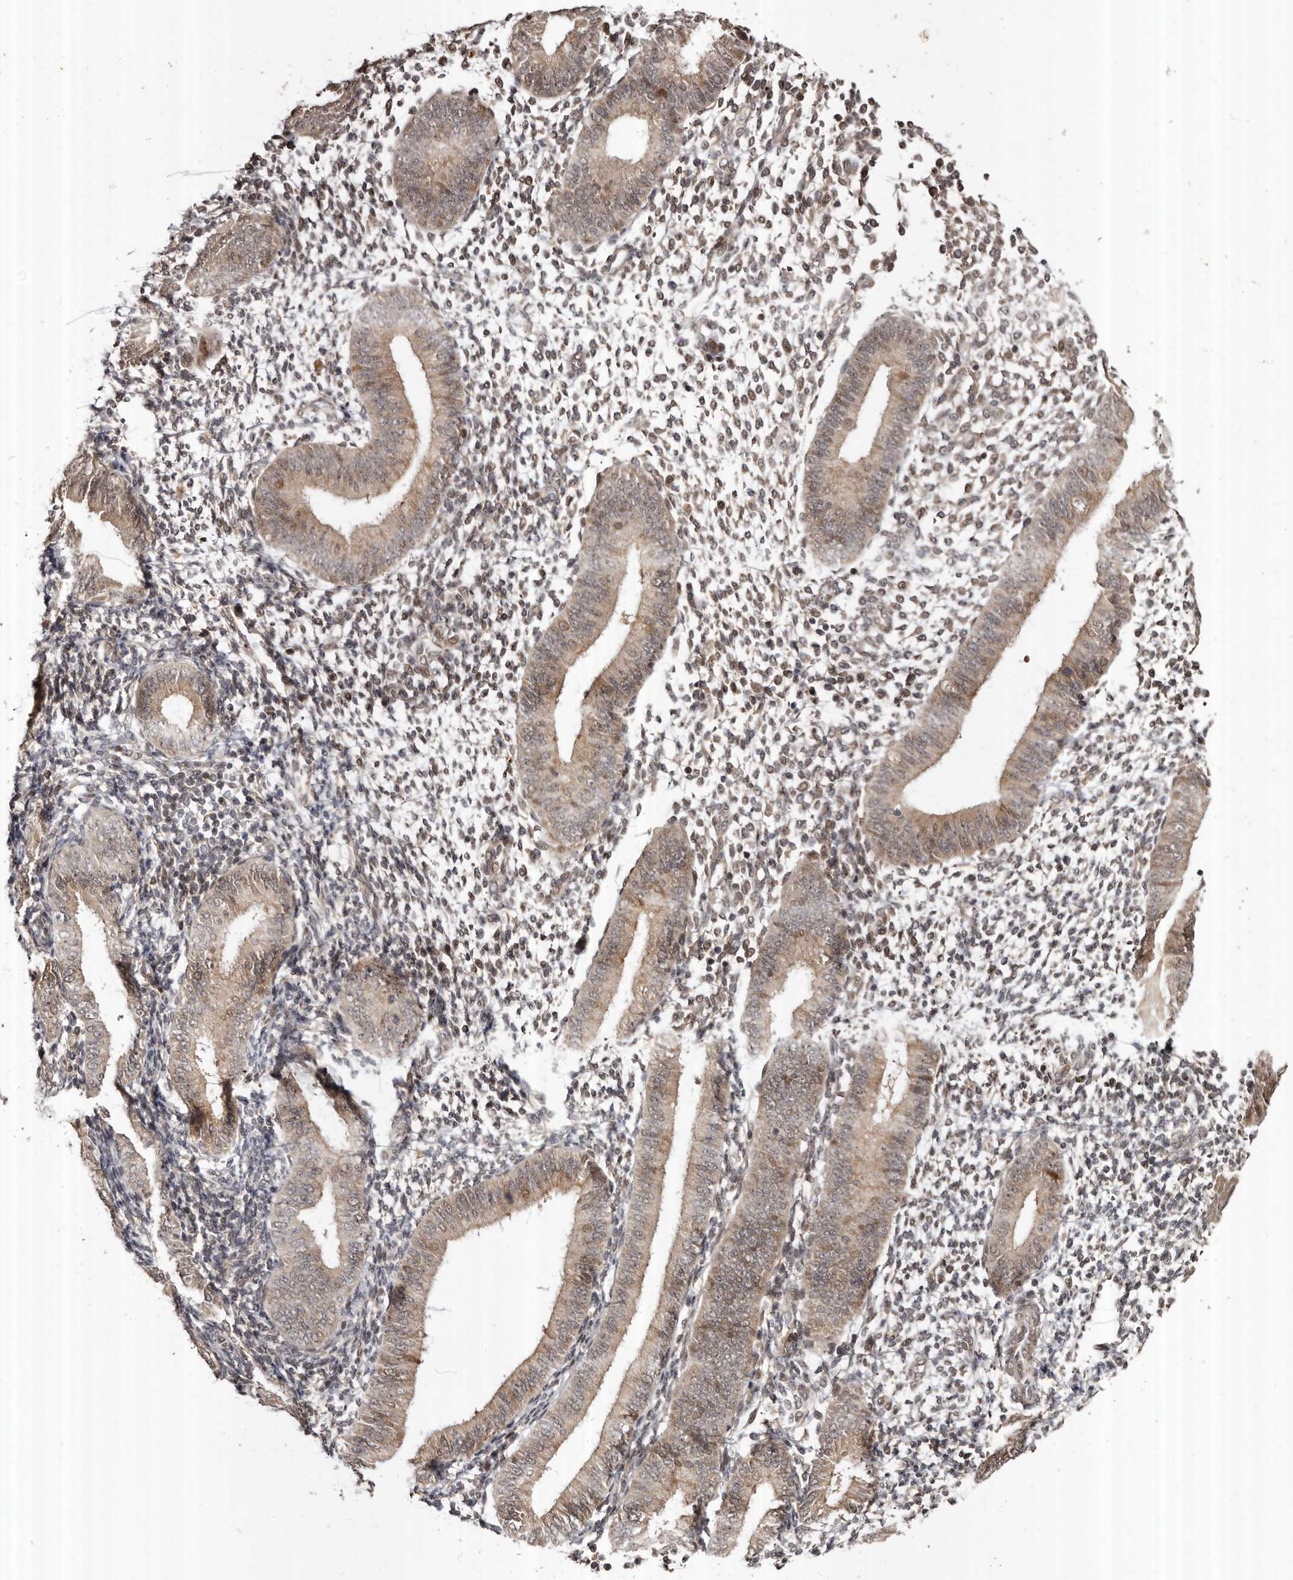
{"staining": {"intensity": "moderate", "quantity": "25%-75%", "location": "cytoplasmic/membranous,nuclear"}, "tissue": "endometrium", "cell_type": "Cells in endometrial stroma", "image_type": "normal", "snomed": [{"axis": "morphology", "description": "Normal tissue, NOS"}, {"axis": "topography", "description": "Uterus"}, {"axis": "topography", "description": "Endometrium"}], "caption": "Human endometrium stained with a brown dye shows moderate cytoplasmic/membranous,nuclear positive staining in about 25%-75% of cells in endometrial stroma.", "gene": "ABL1", "patient": {"sex": "female", "age": 48}}